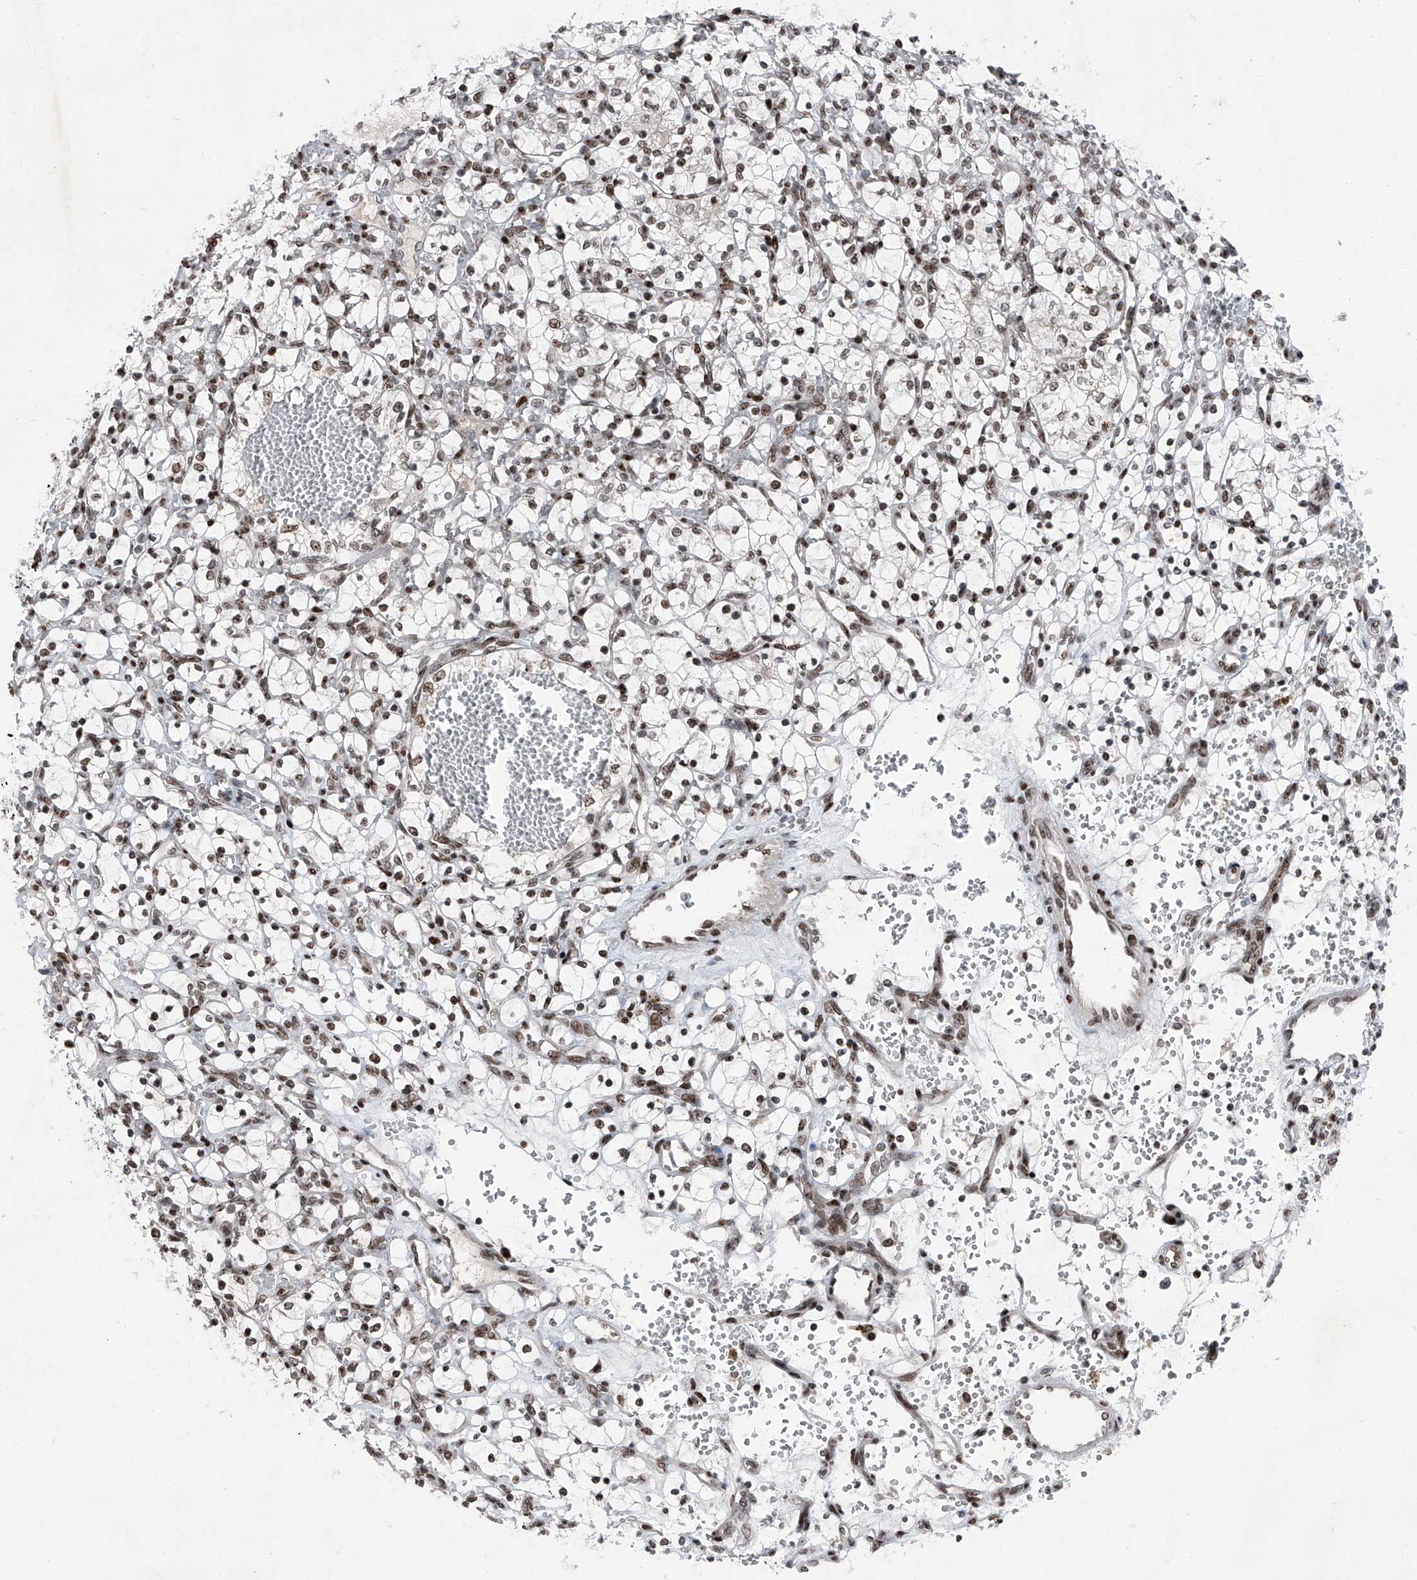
{"staining": {"intensity": "moderate", "quantity": ">75%", "location": "nuclear"}, "tissue": "renal cancer", "cell_type": "Tumor cells", "image_type": "cancer", "snomed": [{"axis": "morphology", "description": "Adenocarcinoma, NOS"}, {"axis": "topography", "description": "Kidney"}], "caption": "Brown immunohistochemical staining in human renal adenocarcinoma shows moderate nuclear staining in about >75% of tumor cells.", "gene": "BMI1", "patient": {"sex": "female", "age": 69}}